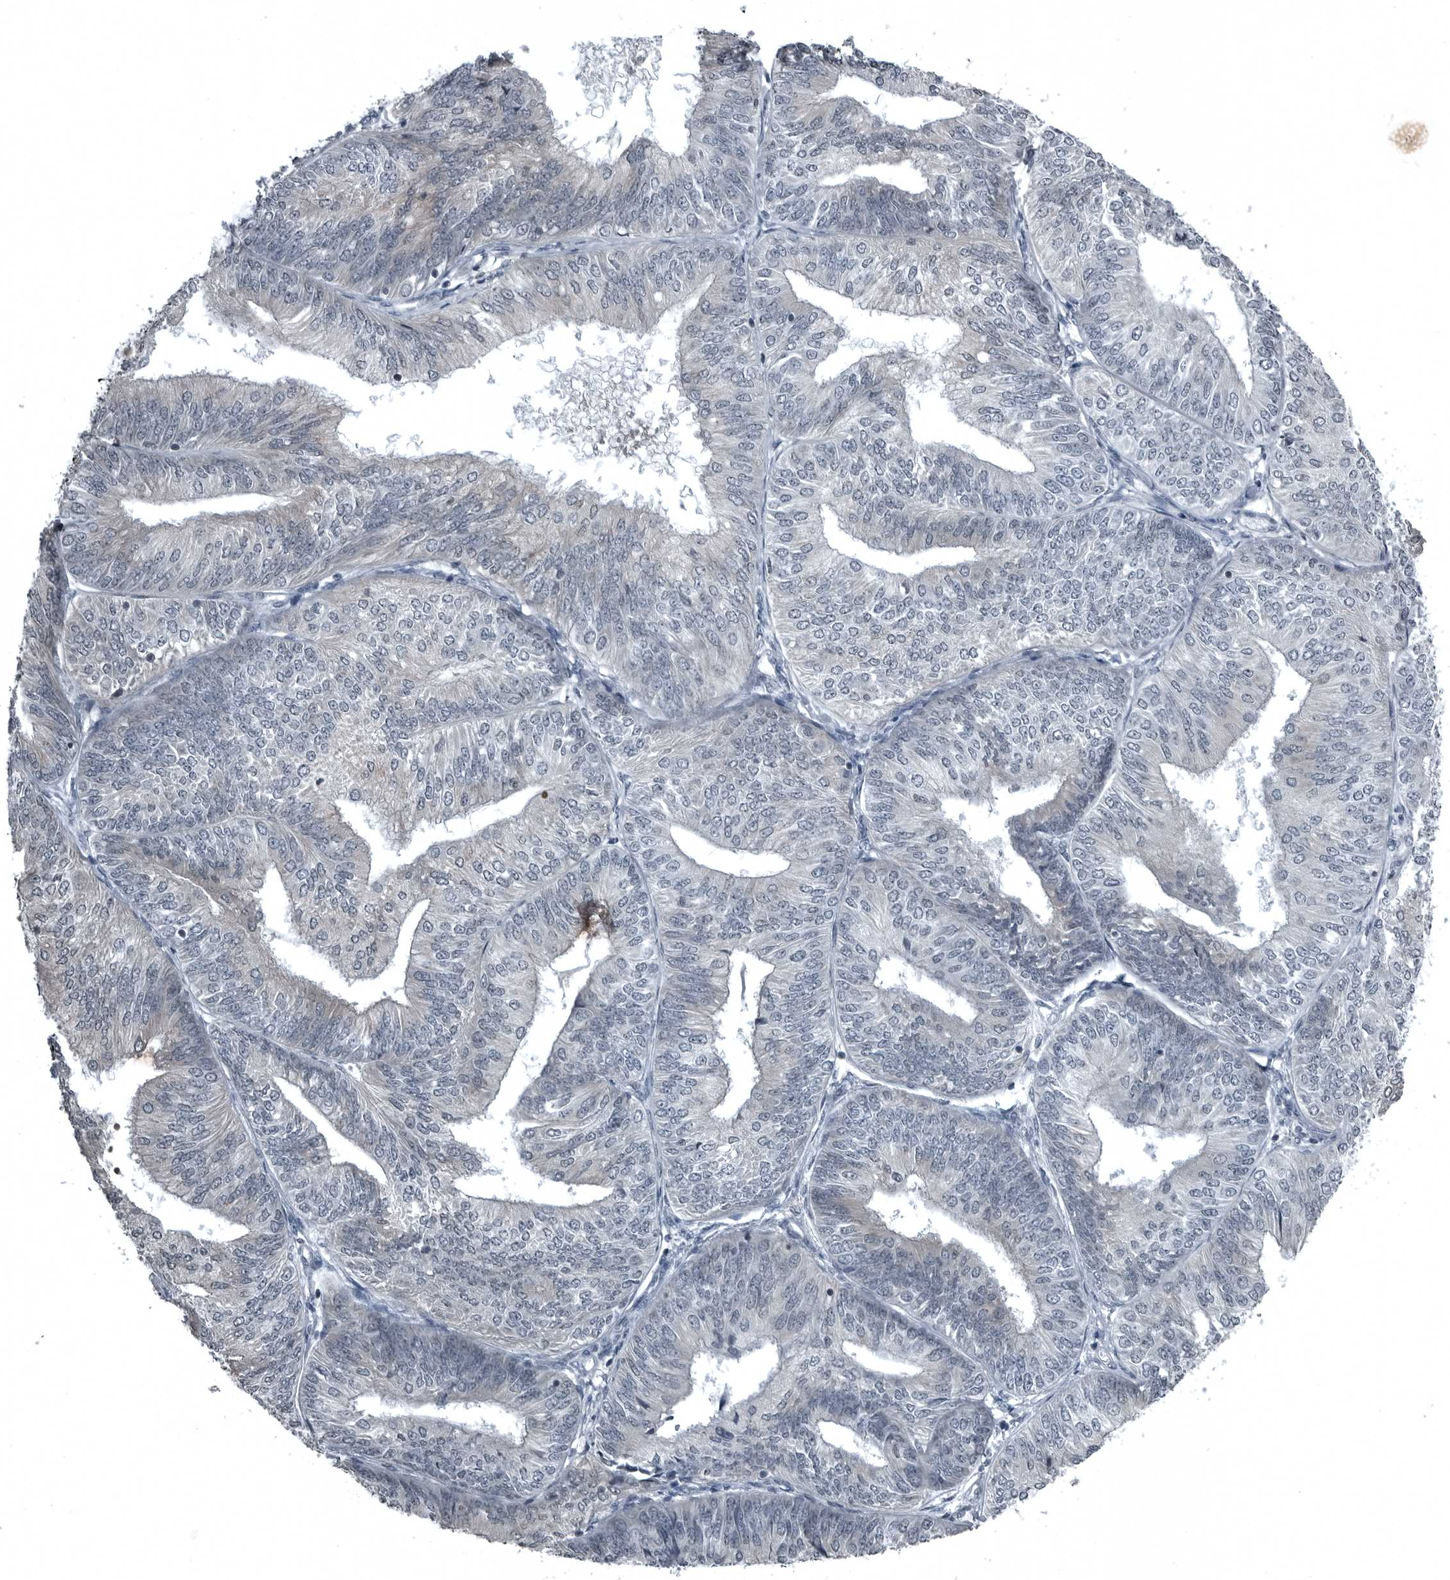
{"staining": {"intensity": "negative", "quantity": "none", "location": "none"}, "tissue": "endometrial cancer", "cell_type": "Tumor cells", "image_type": "cancer", "snomed": [{"axis": "morphology", "description": "Adenocarcinoma, NOS"}, {"axis": "topography", "description": "Endometrium"}], "caption": "IHC of endometrial adenocarcinoma demonstrates no staining in tumor cells.", "gene": "GAK", "patient": {"sex": "female", "age": 58}}